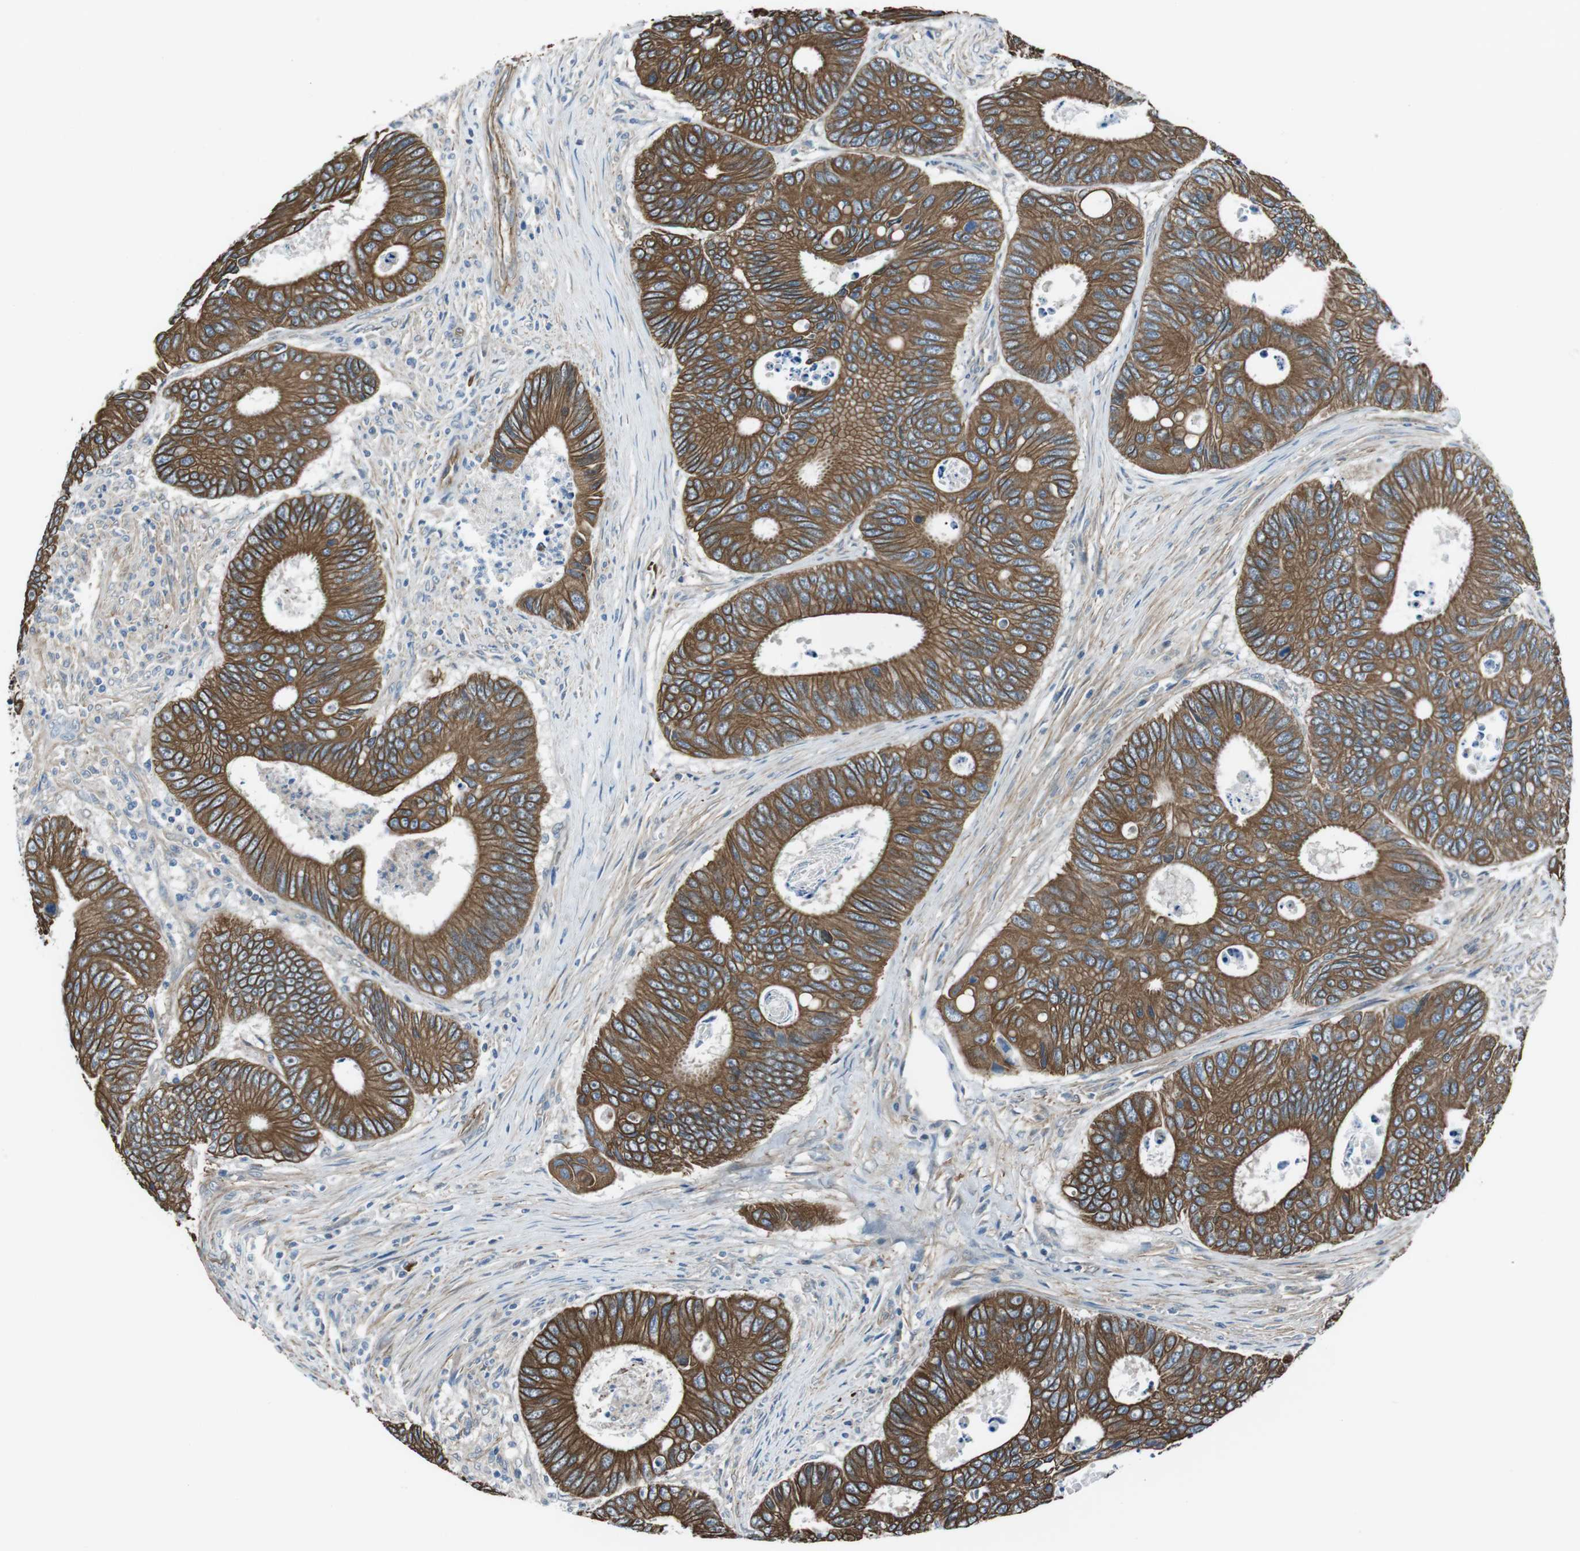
{"staining": {"intensity": "moderate", "quantity": ">75%", "location": "cytoplasmic/membranous"}, "tissue": "colorectal cancer", "cell_type": "Tumor cells", "image_type": "cancer", "snomed": [{"axis": "morphology", "description": "Inflammation, NOS"}, {"axis": "morphology", "description": "Adenocarcinoma, NOS"}, {"axis": "topography", "description": "Colon"}], "caption": "Colorectal adenocarcinoma stained with DAB IHC demonstrates medium levels of moderate cytoplasmic/membranous expression in about >75% of tumor cells.", "gene": "FAM174B", "patient": {"sex": "male", "age": 72}}